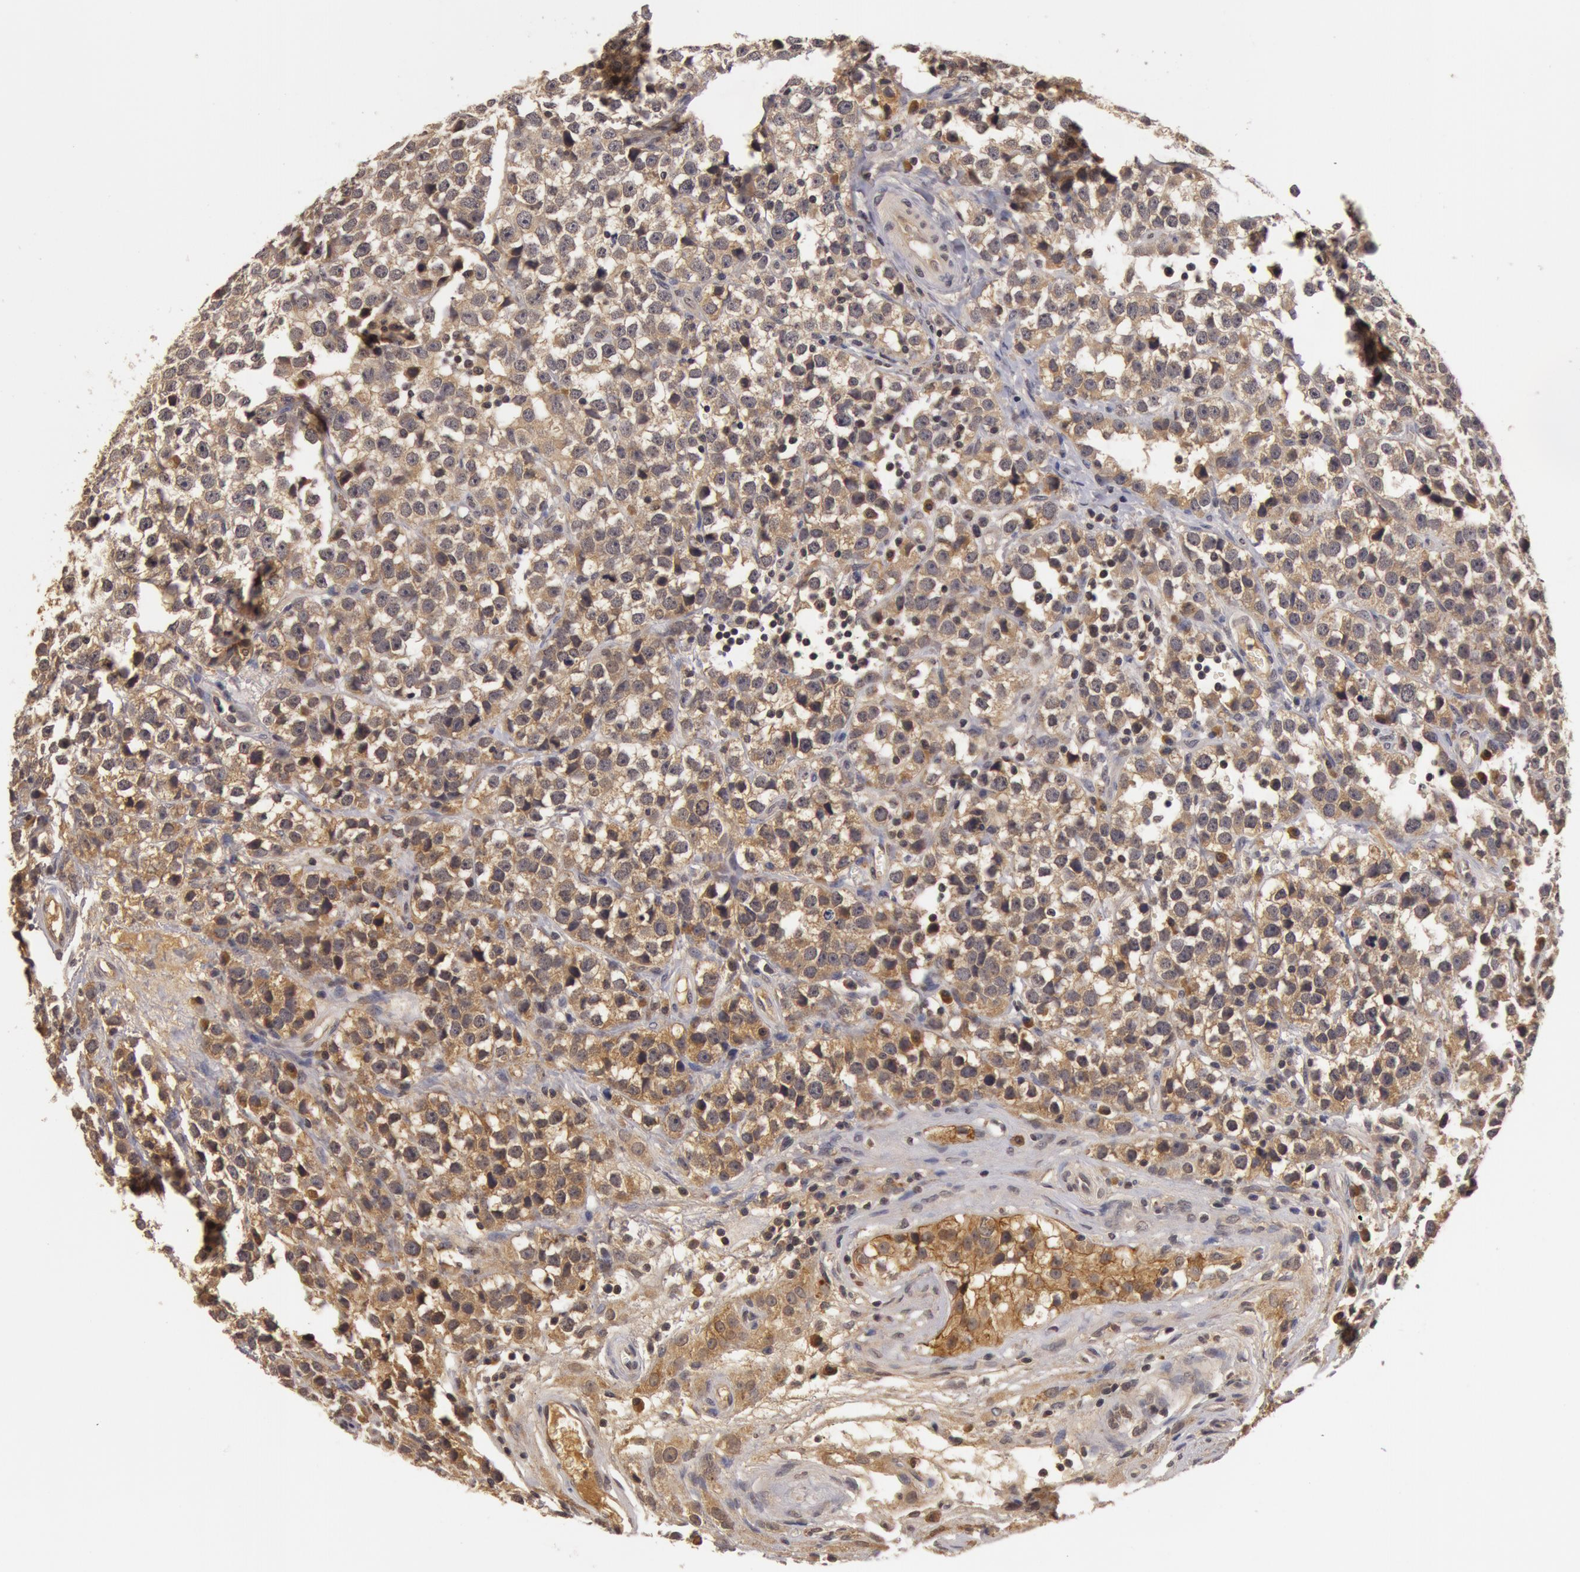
{"staining": {"intensity": "weak", "quantity": ">75%", "location": "cytoplasmic/membranous"}, "tissue": "testis cancer", "cell_type": "Tumor cells", "image_type": "cancer", "snomed": [{"axis": "morphology", "description": "Seminoma, NOS"}, {"axis": "topography", "description": "Testis"}], "caption": "Protein expression by immunohistochemistry shows weak cytoplasmic/membranous expression in approximately >75% of tumor cells in testis seminoma. (DAB (3,3'-diaminobenzidine) IHC with brightfield microscopy, high magnification).", "gene": "BCHE", "patient": {"sex": "male", "age": 25}}